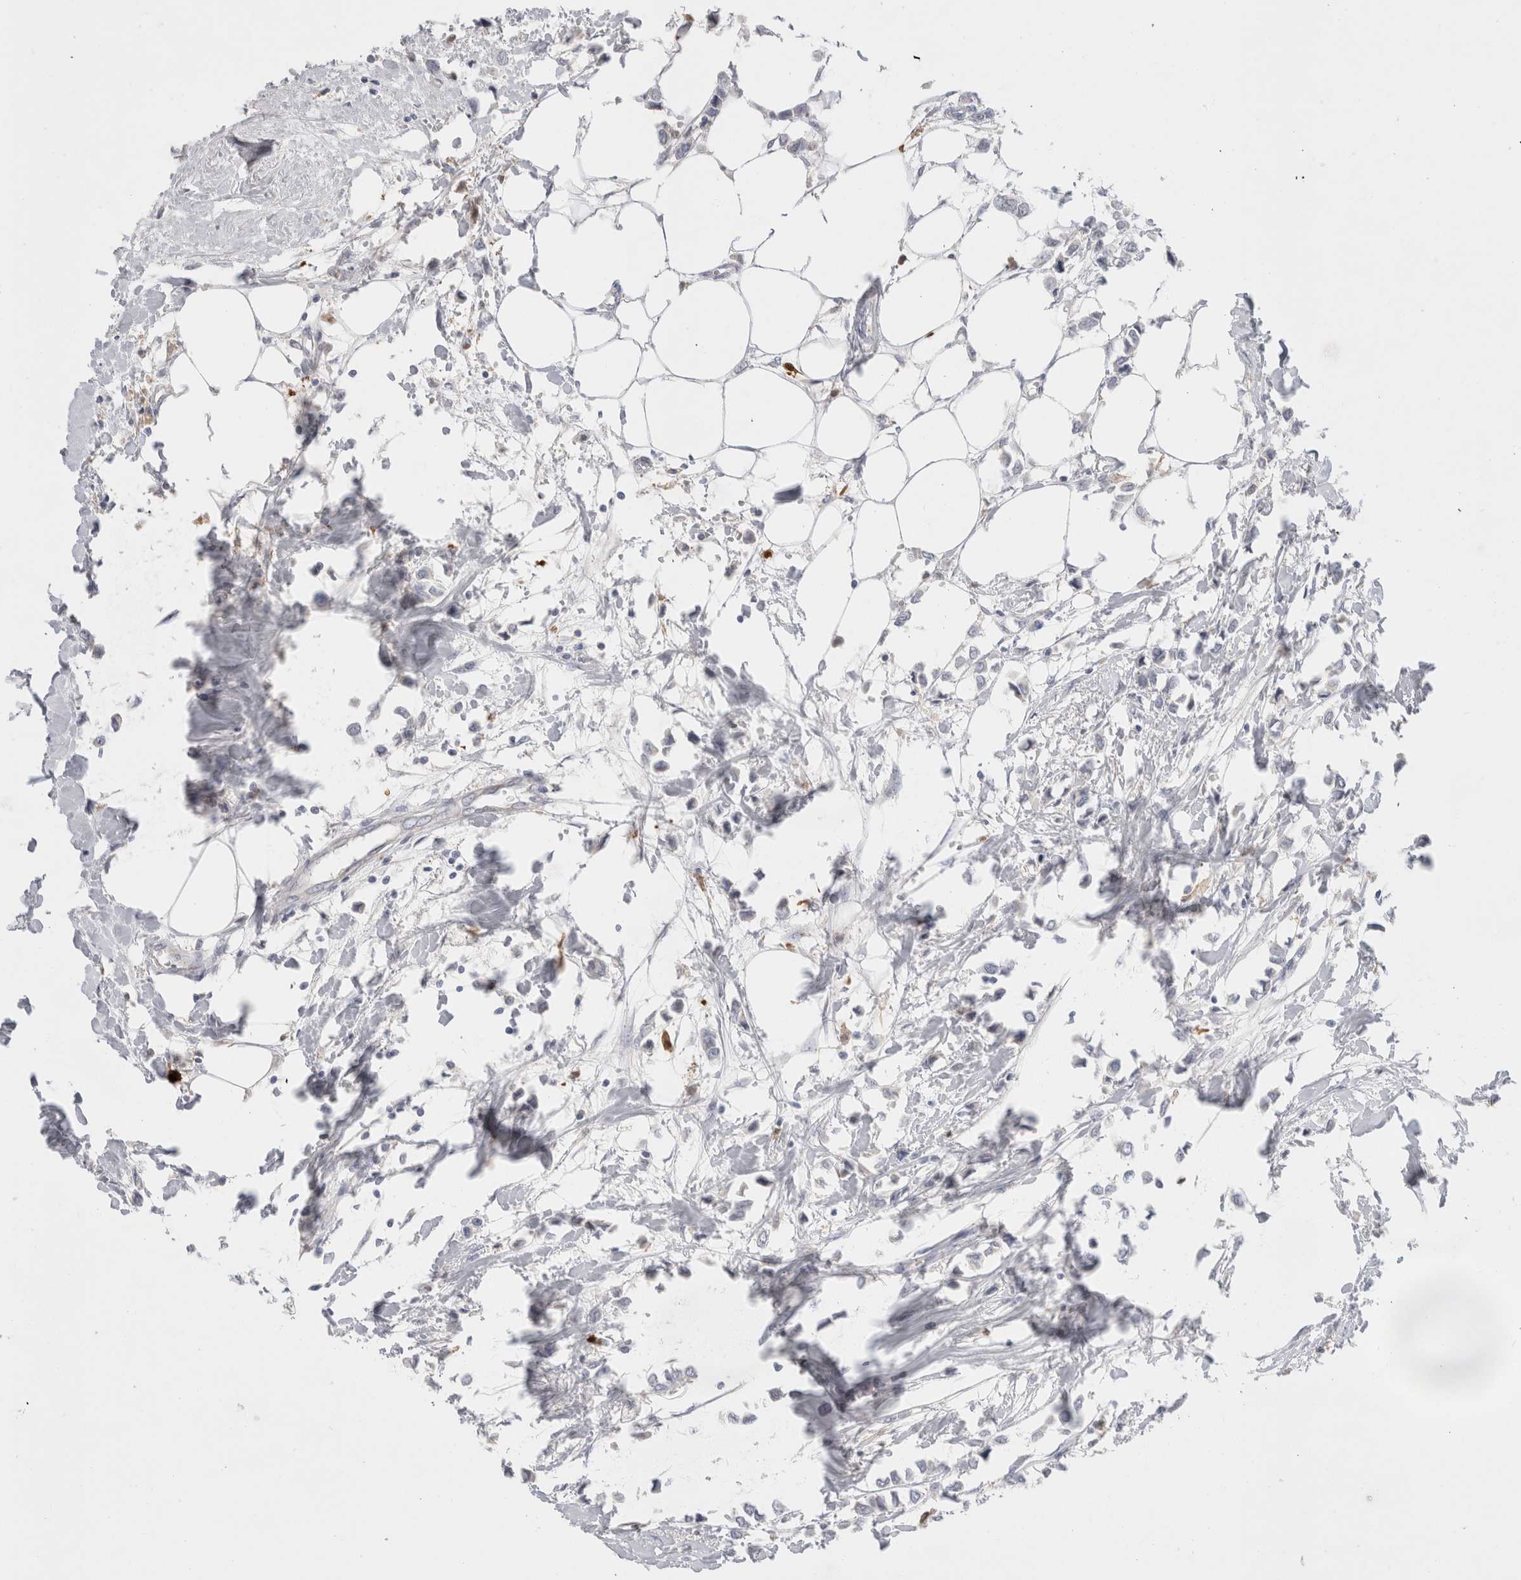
{"staining": {"intensity": "negative", "quantity": "none", "location": "none"}, "tissue": "breast cancer", "cell_type": "Tumor cells", "image_type": "cancer", "snomed": [{"axis": "morphology", "description": "Lobular carcinoma"}, {"axis": "topography", "description": "Breast"}], "caption": "The immunohistochemistry histopathology image has no significant expression in tumor cells of breast cancer tissue. The staining was performed using DAB to visualize the protein expression in brown, while the nuclei were stained in blue with hematoxylin (Magnification: 20x).", "gene": "HPGDS", "patient": {"sex": "female", "age": 51}}